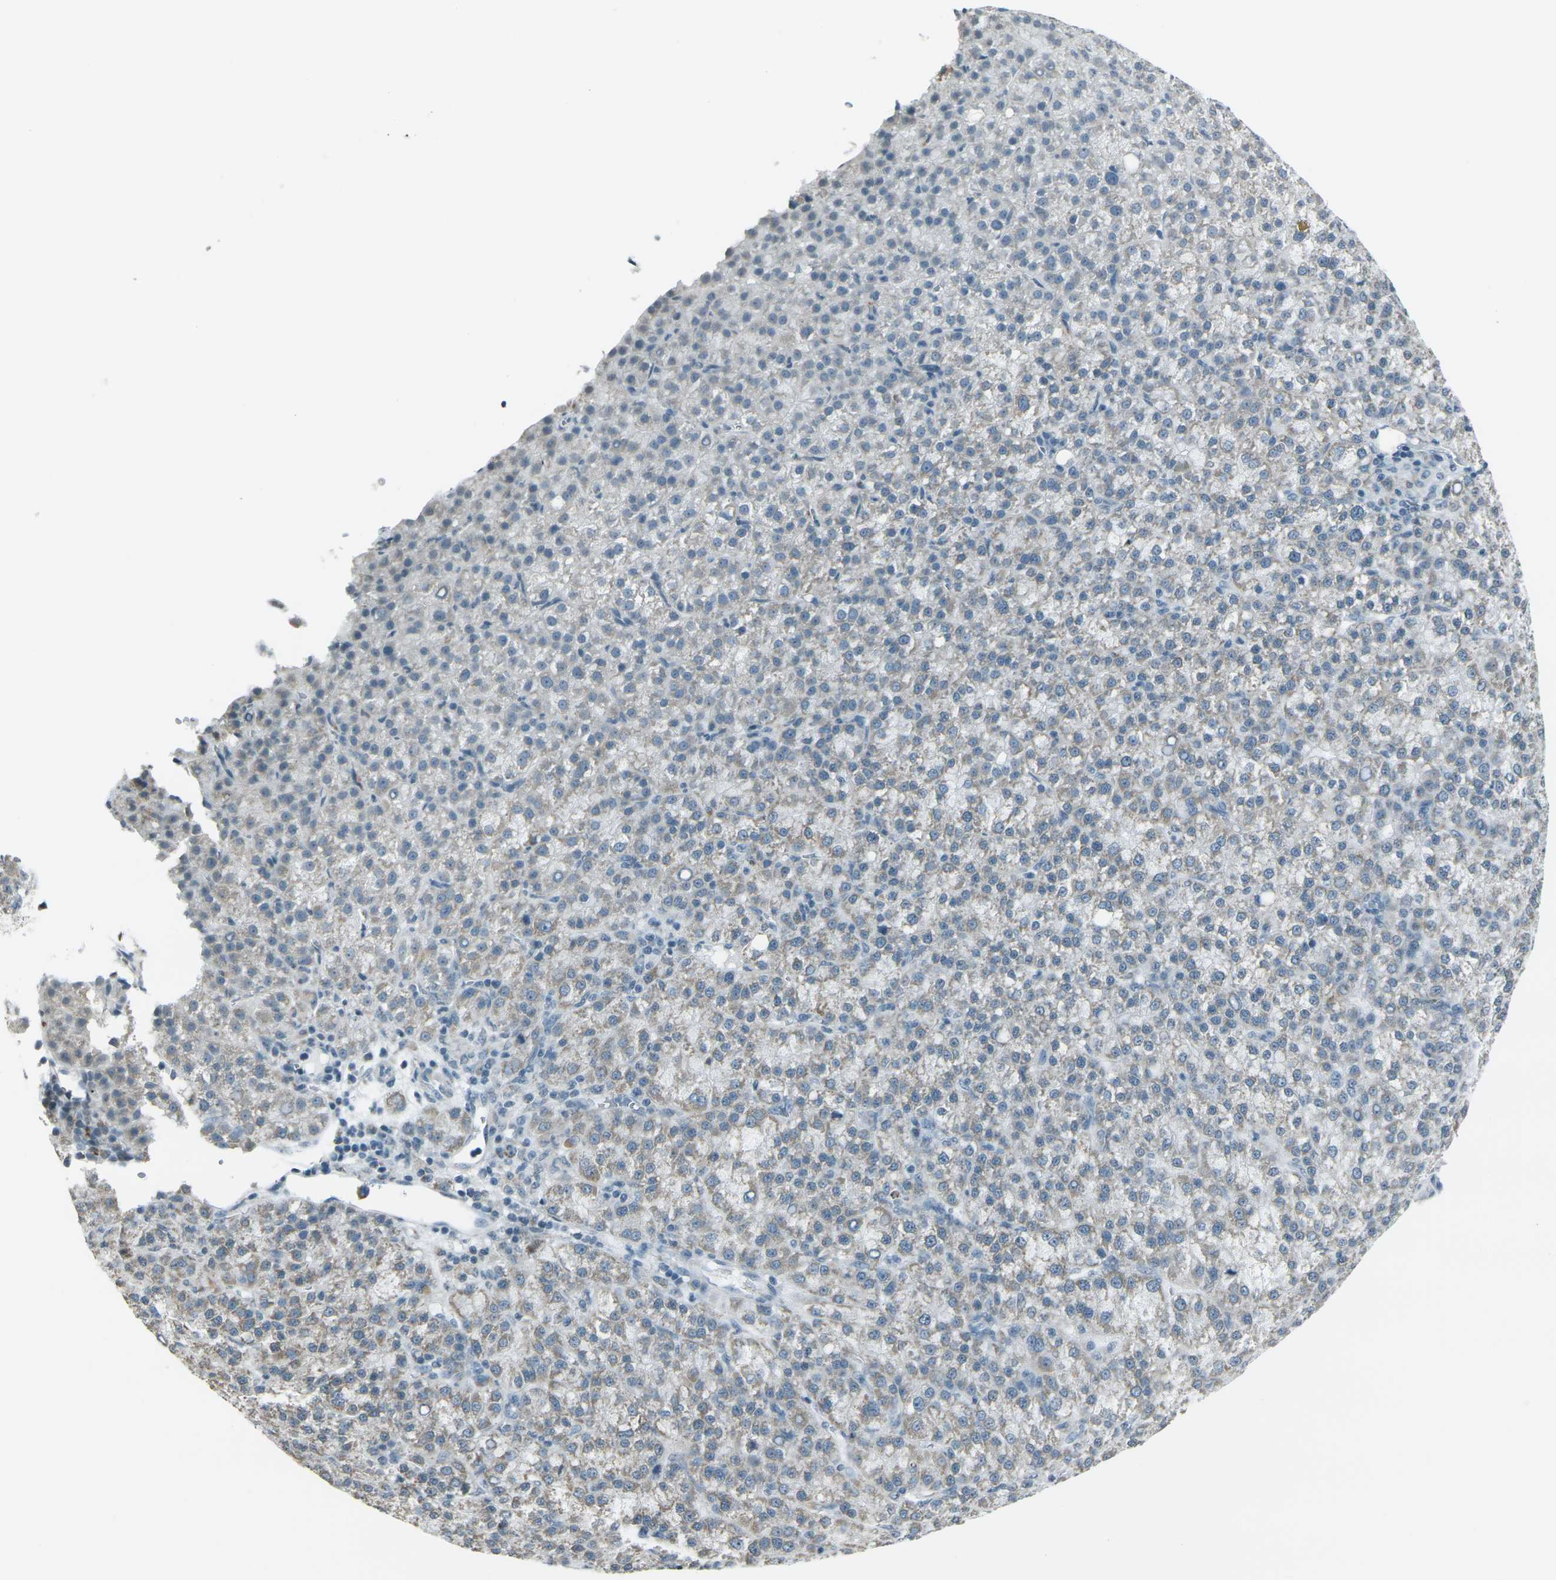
{"staining": {"intensity": "weak", "quantity": "25%-75%", "location": "cytoplasmic/membranous"}, "tissue": "liver cancer", "cell_type": "Tumor cells", "image_type": "cancer", "snomed": [{"axis": "morphology", "description": "Carcinoma, Hepatocellular, NOS"}, {"axis": "topography", "description": "Liver"}], "caption": "A micrograph of human liver cancer (hepatocellular carcinoma) stained for a protein demonstrates weak cytoplasmic/membranous brown staining in tumor cells.", "gene": "H2BC1", "patient": {"sex": "female", "age": 58}}